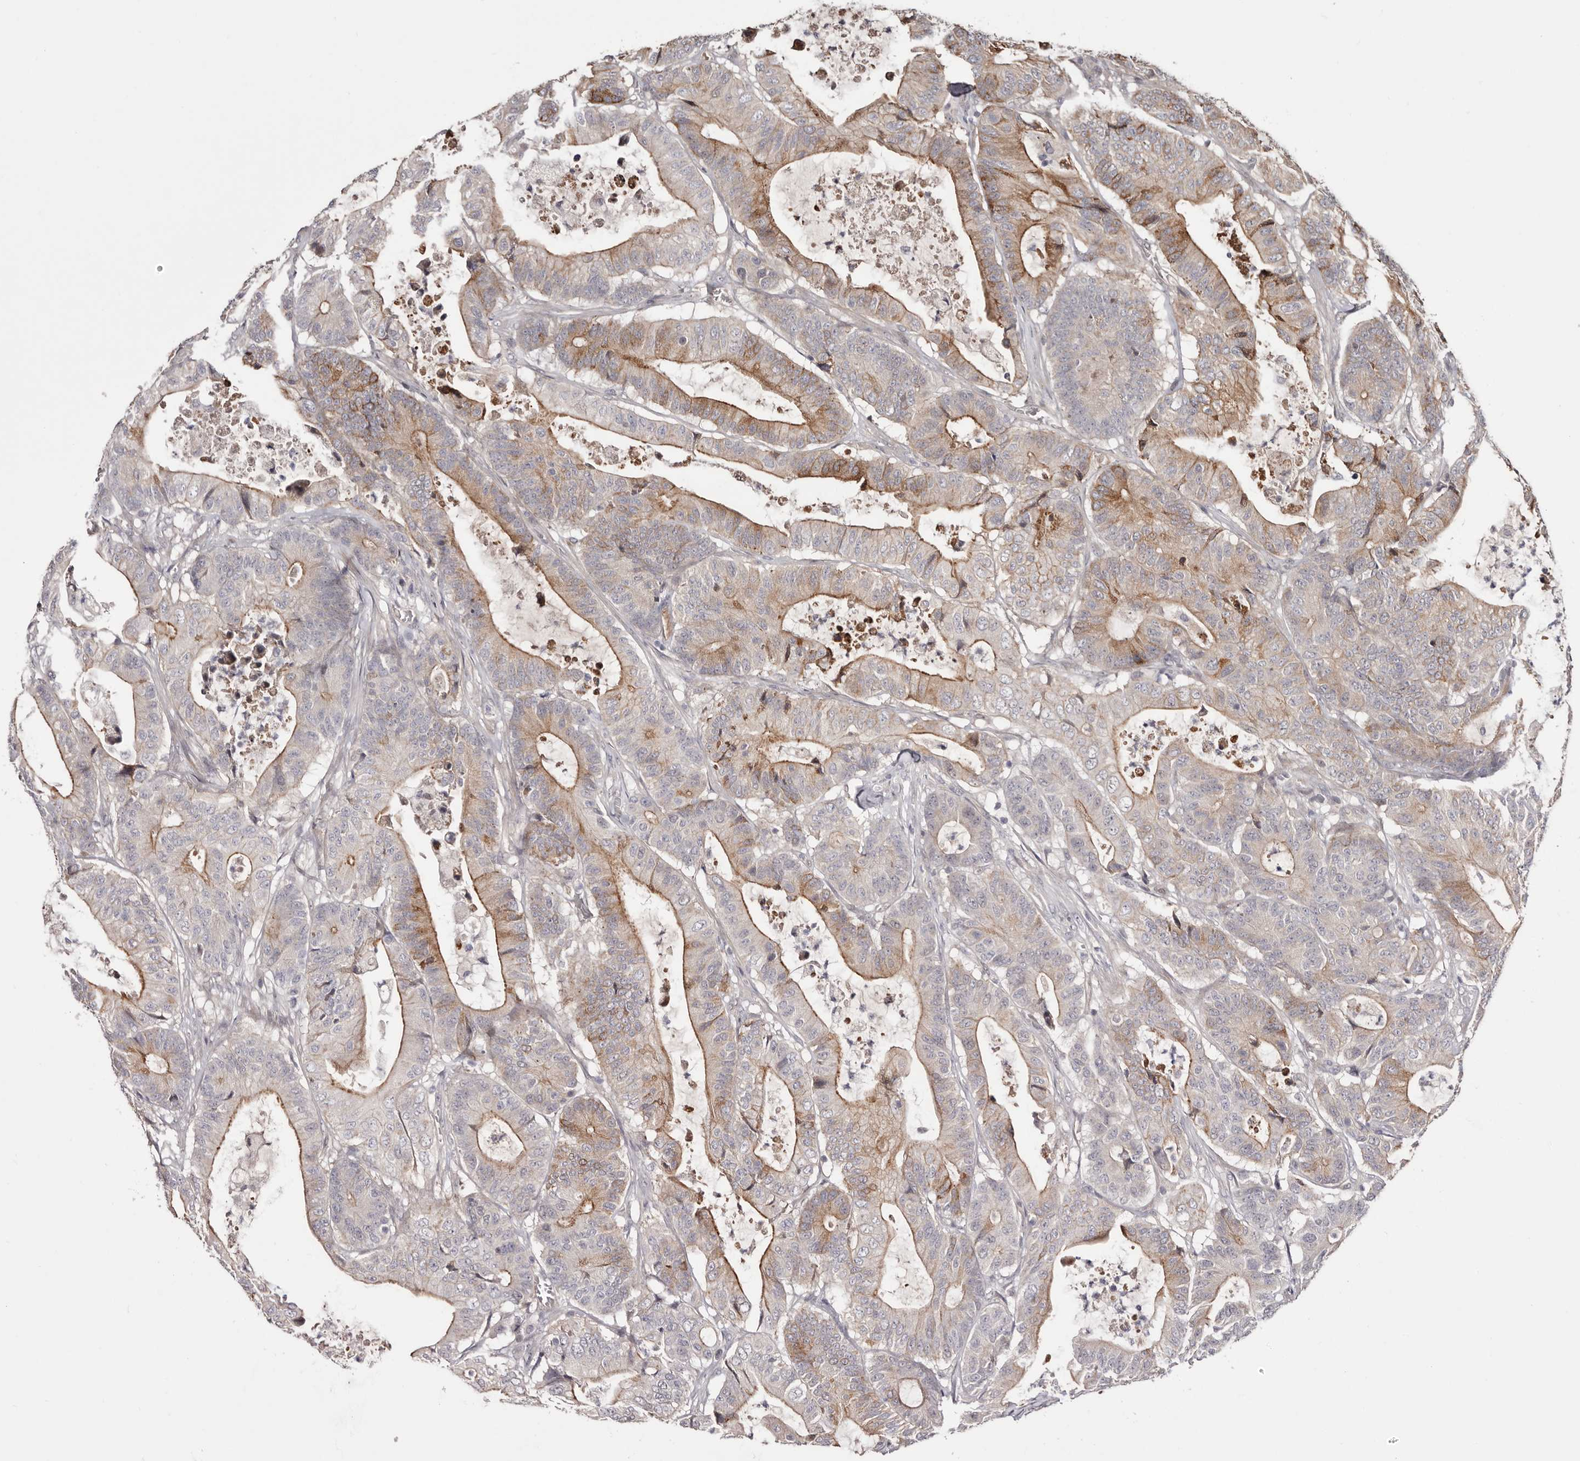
{"staining": {"intensity": "strong", "quantity": "<25%", "location": "cytoplasmic/membranous"}, "tissue": "colorectal cancer", "cell_type": "Tumor cells", "image_type": "cancer", "snomed": [{"axis": "morphology", "description": "Adenocarcinoma, NOS"}, {"axis": "topography", "description": "Colon"}], "caption": "IHC of adenocarcinoma (colorectal) displays medium levels of strong cytoplasmic/membranous staining in approximately <25% of tumor cells.", "gene": "EGR3", "patient": {"sex": "female", "age": 84}}